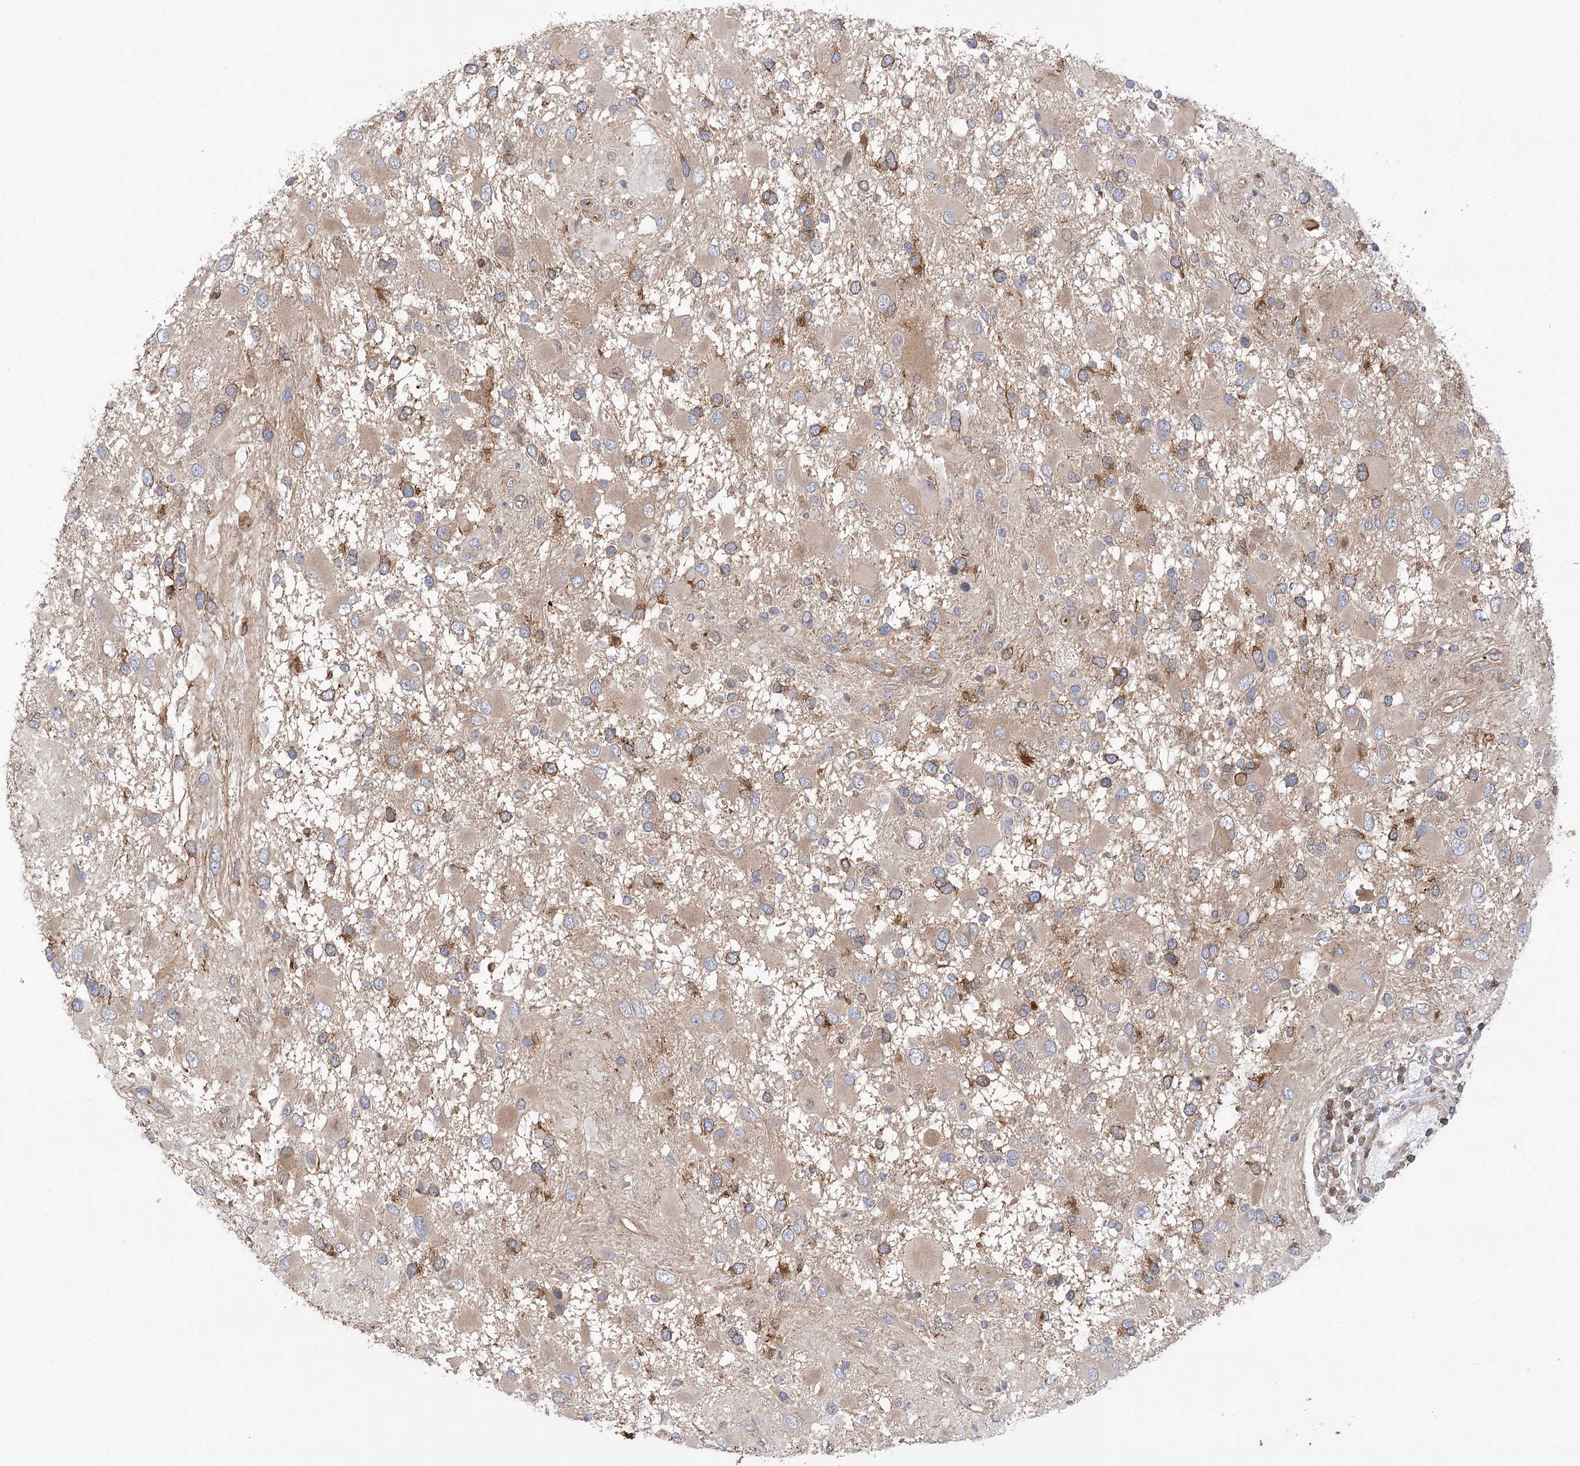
{"staining": {"intensity": "moderate", "quantity": "25%-75%", "location": "cytoplasmic/membranous"}, "tissue": "glioma", "cell_type": "Tumor cells", "image_type": "cancer", "snomed": [{"axis": "morphology", "description": "Glioma, malignant, High grade"}, {"axis": "topography", "description": "Brain"}], "caption": "Immunohistochemical staining of human glioma reveals medium levels of moderate cytoplasmic/membranous positivity in approximately 25%-75% of tumor cells. (DAB IHC, brown staining for protein, blue staining for nuclei).", "gene": "VPS37B", "patient": {"sex": "male", "age": 53}}